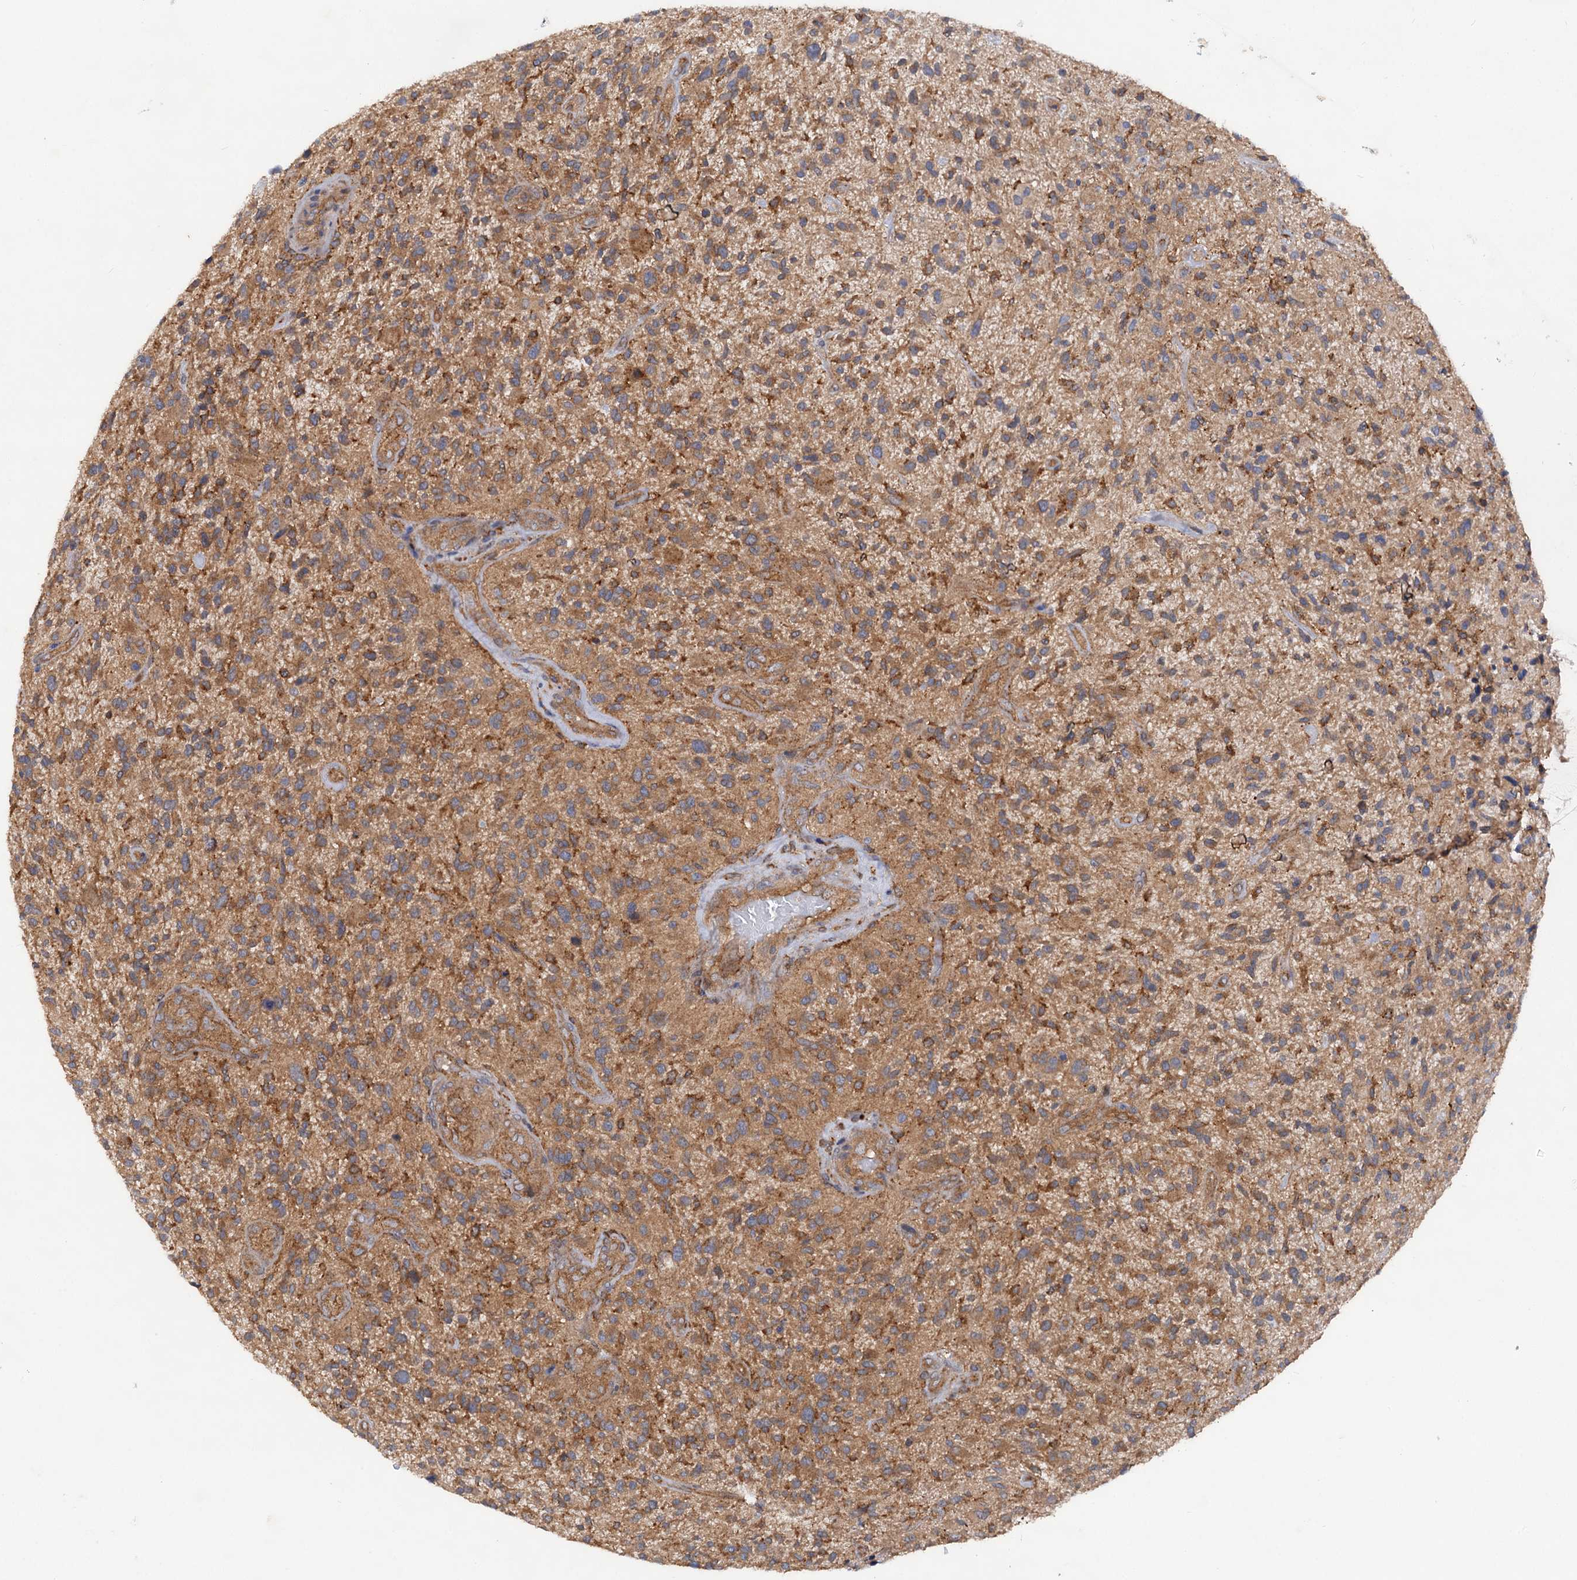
{"staining": {"intensity": "moderate", "quantity": ">75%", "location": "cytoplasmic/membranous"}, "tissue": "glioma", "cell_type": "Tumor cells", "image_type": "cancer", "snomed": [{"axis": "morphology", "description": "Glioma, malignant, High grade"}, {"axis": "topography", "description": "Brain"}], "caption": "This photomicrograph demonstrates IHC staining of human glioma, with medium moderate cytoplasmic/membranous positivity in about >75% of tumor cells.", "gene": "VPS29", "patient": {"sex": "male", "age": 47}}